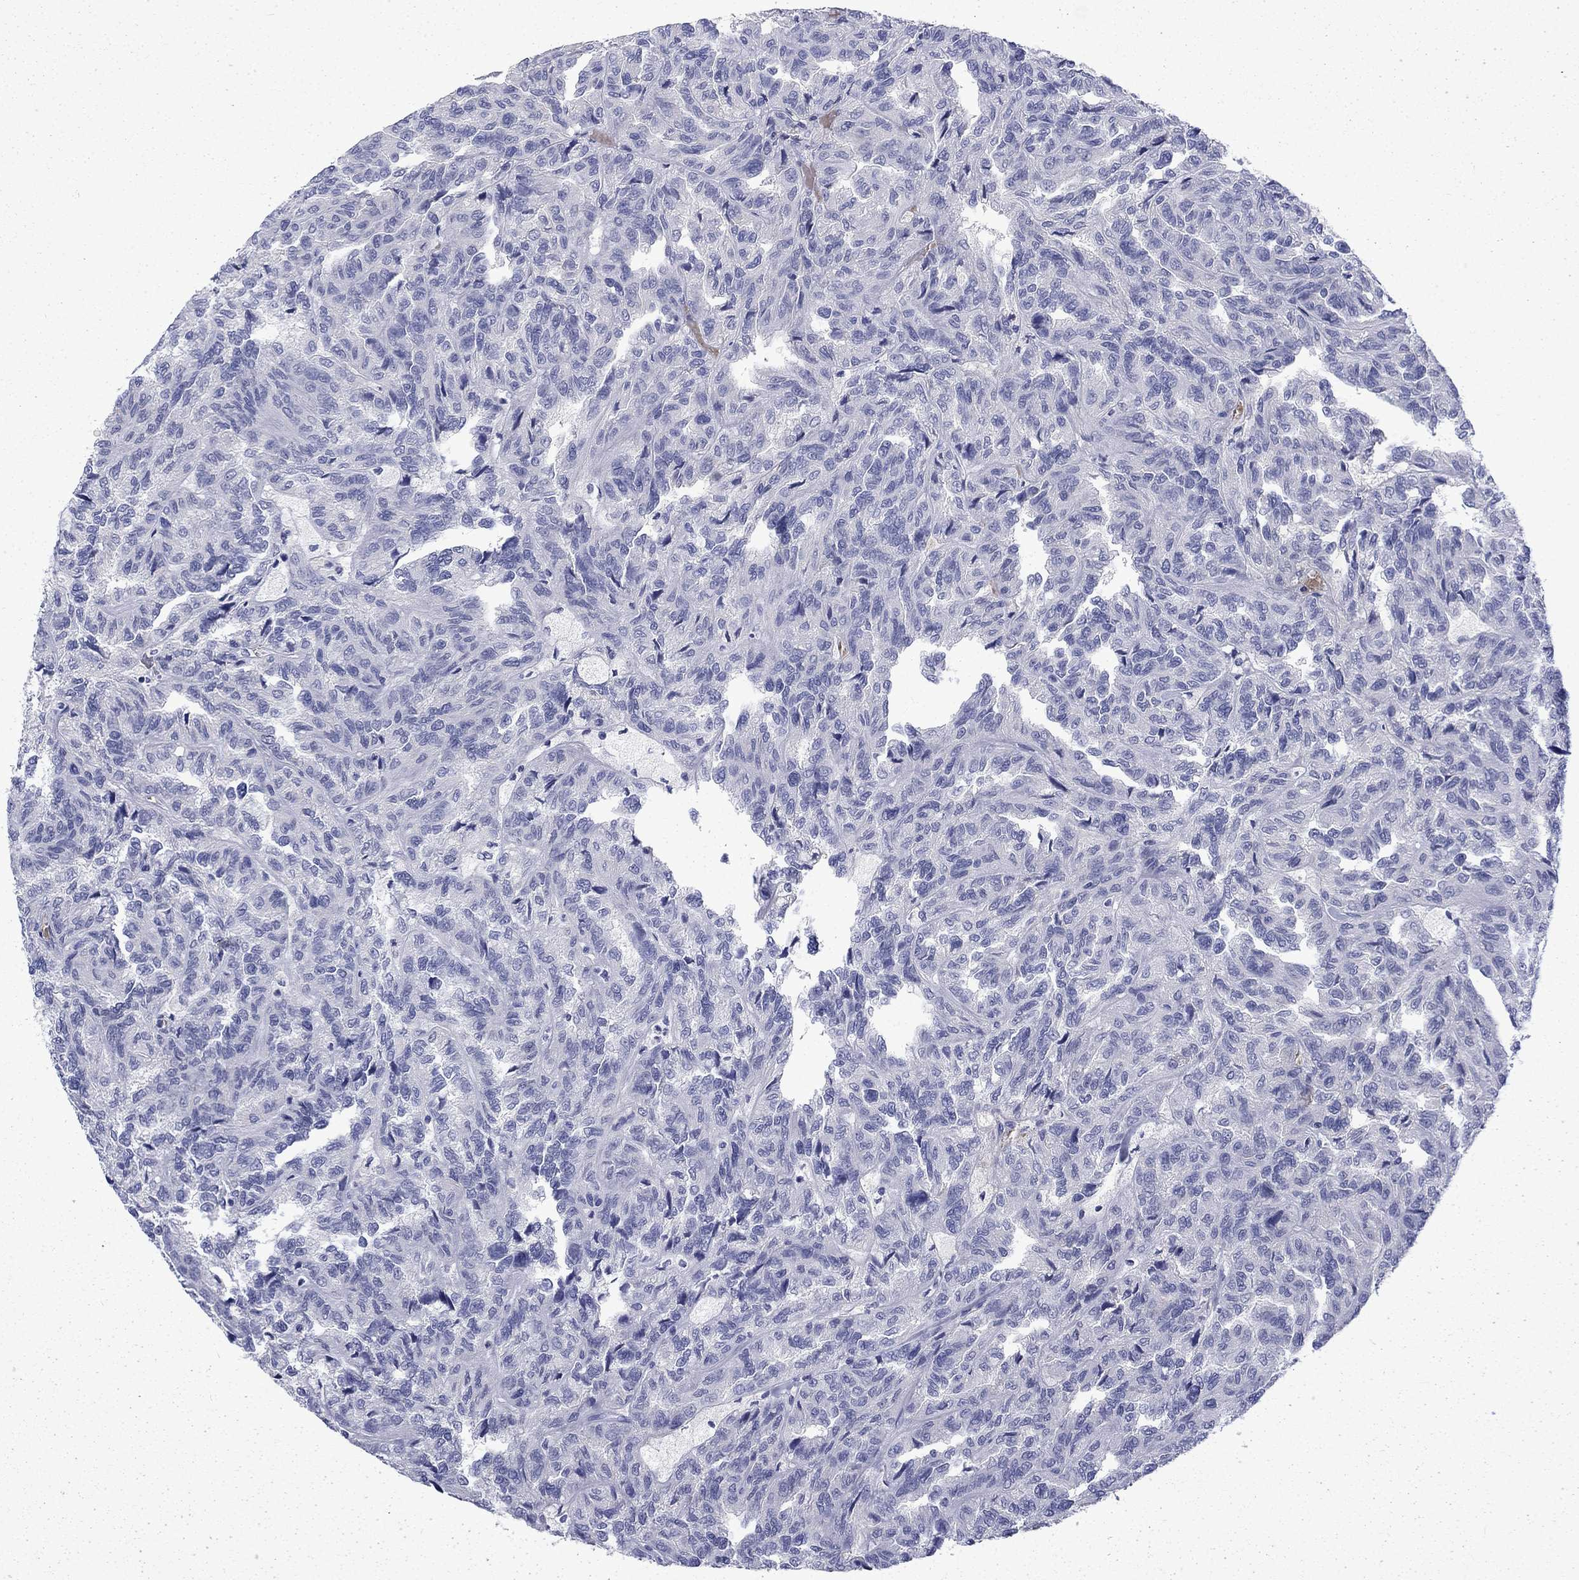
{"staining": {"intensity": "negative", "quantity": "none", "location": "none"}, "tissue": "renal cancer", "cell_type": "Tumor cells", "image_type": "cancer", "snomed": [{"axis": "morphology", "description": "Adenocarcinoma, NOS"}, {"axis": "topography", "description": "Kidney"}], "caption": "This is a image of immunohistochemistry staining of renal adenocarcinoma, which shows no positivity in tumor cells.", "gene": "ENPP6", "patient": {"sex": "male", "age": 79}}